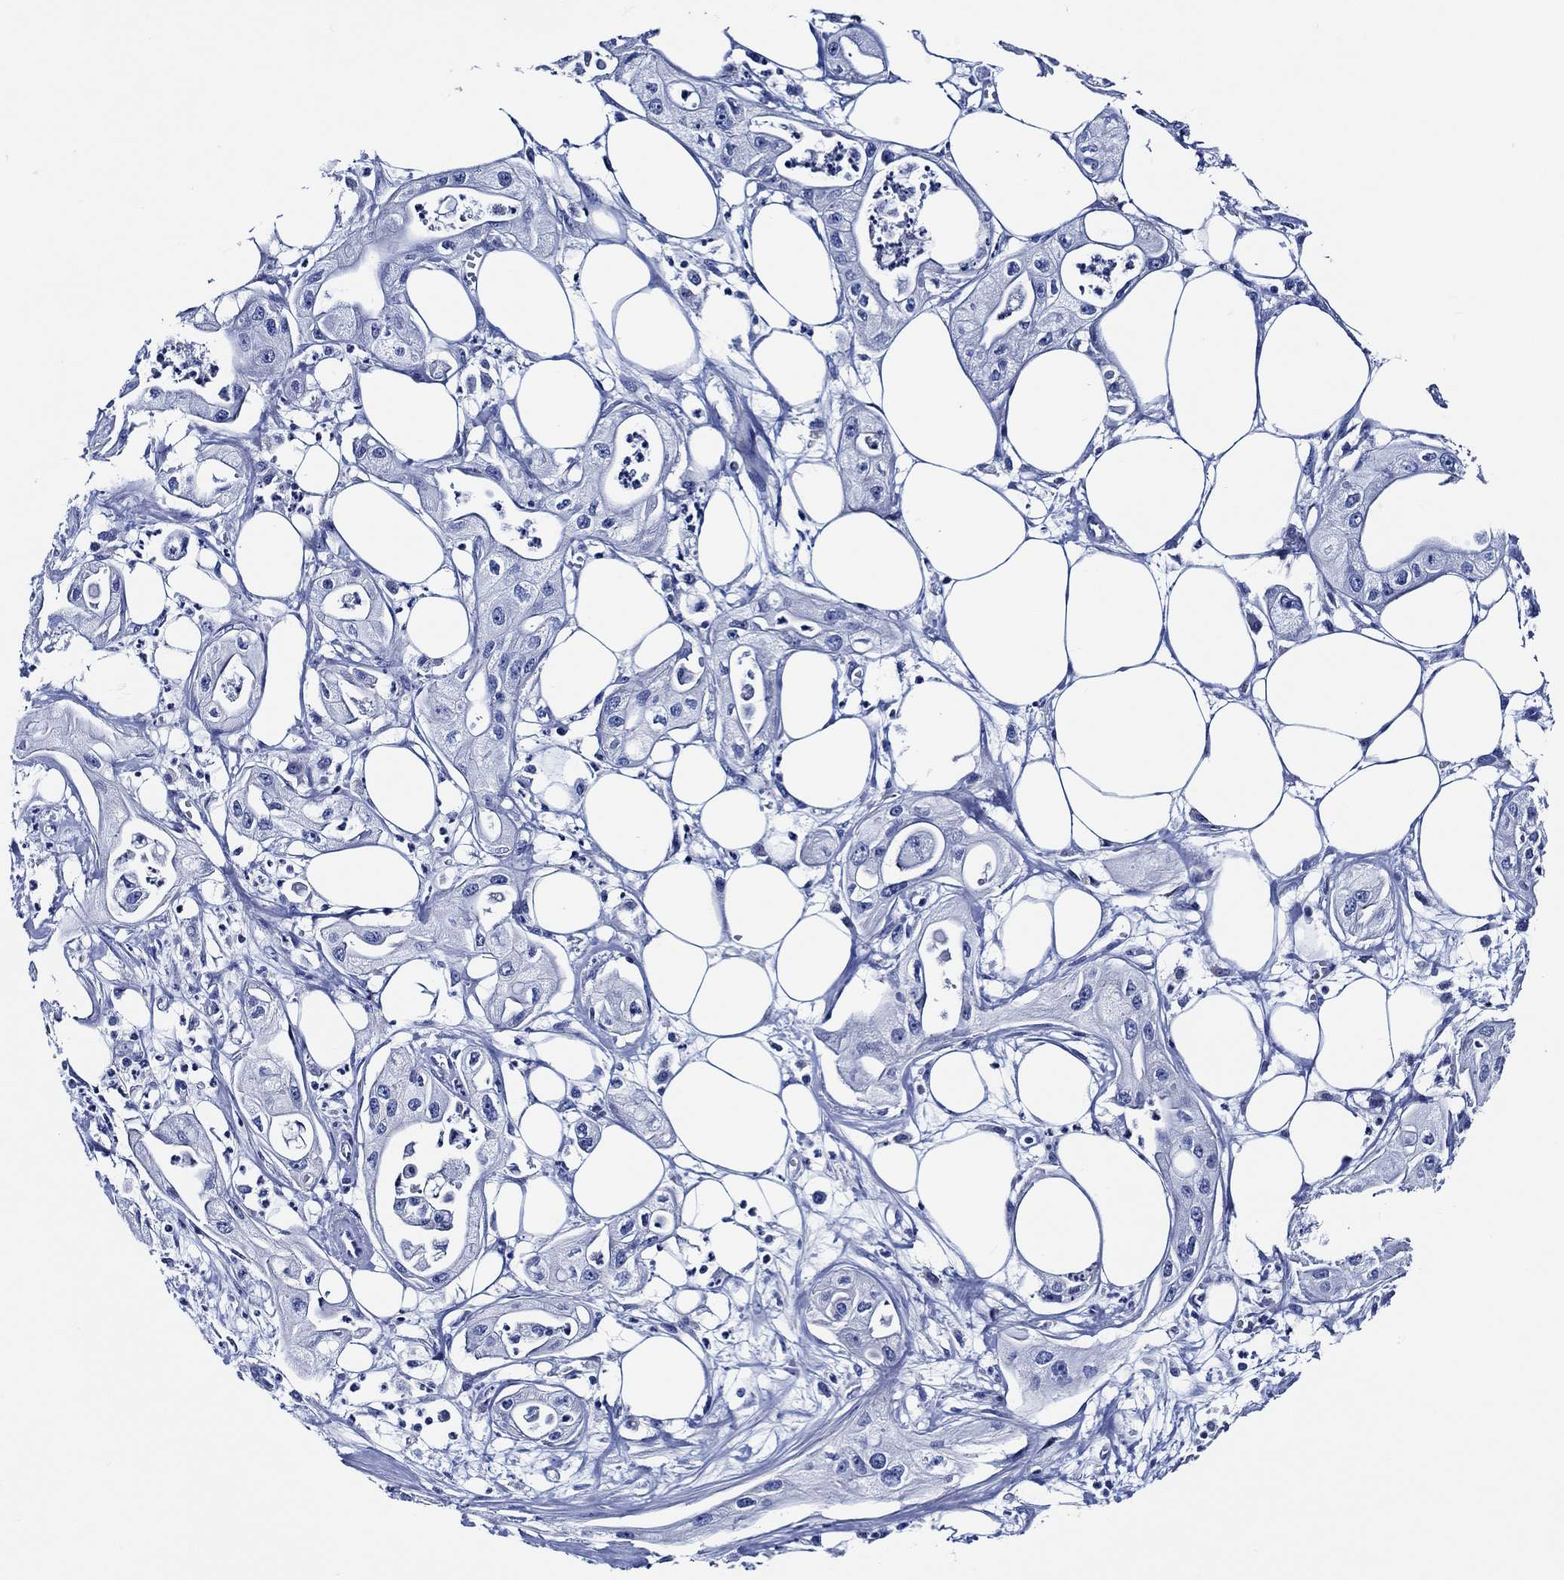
{"staining": {"intensity": "negative", "quantity": "none", "location": "none"}, "tissue": "pancreatic cancer", "cell_type": "Tumor cells", "image_type": "cancer", "snomed": [{"axis": "morphology", "description": "Adenocarcinoma, NOS"}, {"axis": "topography", "description": "Pancreas"}], "caption": "This photomicrograph is of pancreatic adenocarcinoma stained with immunohistochemistry to label a protein in brown with the nuclei are counter-stained blue. There is no staining in tumor cells.", "gene": "WDR62", "patient": {"sex": "male", "age": 70}}